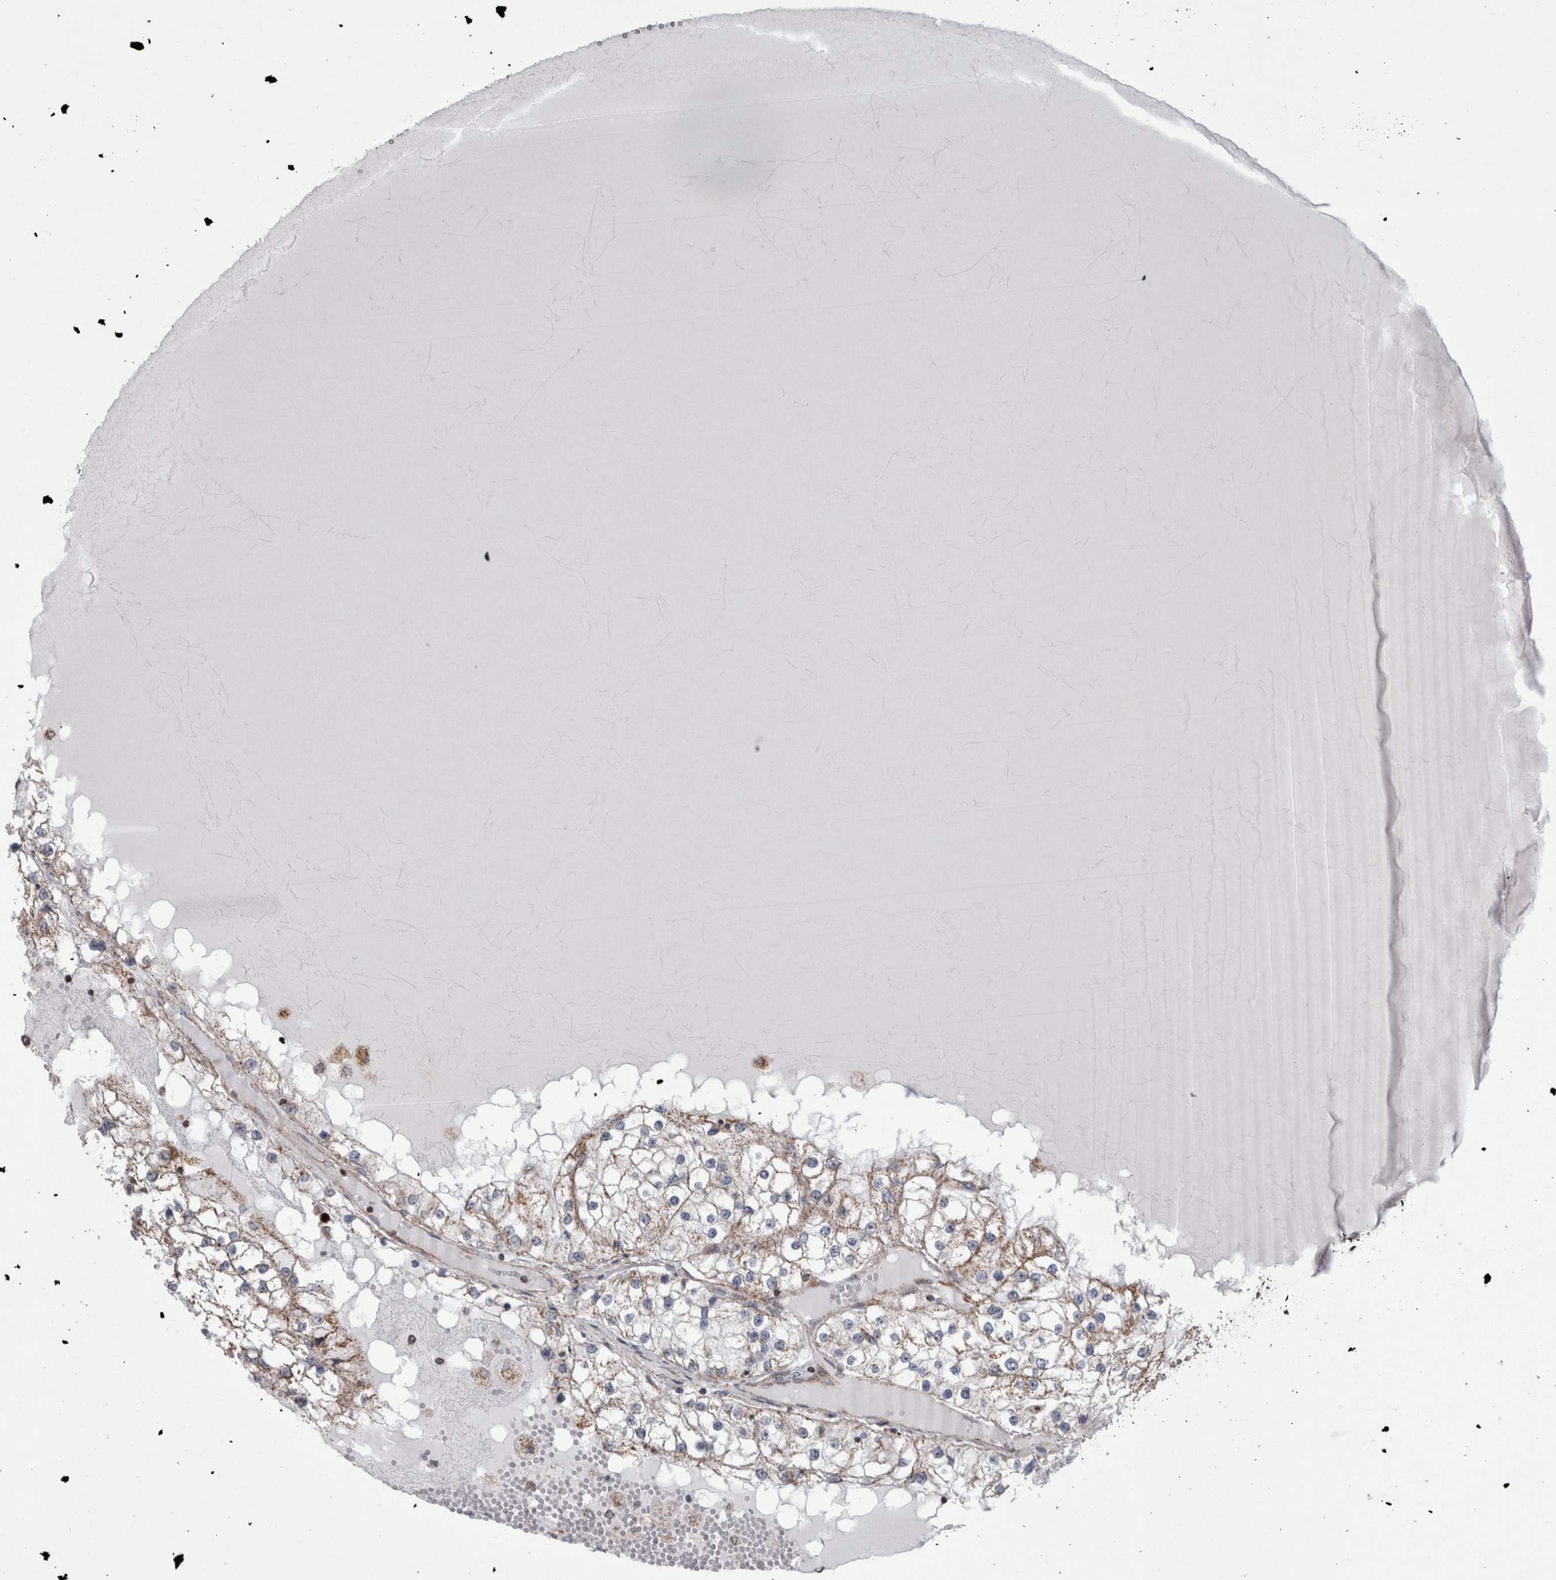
{"staining": {"intensity": "moderate", "quantity": ">75%", "location": "cytoplasmic/membranous"}, "tissue": "renal cancer", "cell_type": "Tumor cells", "image_type": "cancer", "snomed": [{"axis": "morphology", "description": "Adenocarcinoma, NOS"}, {"axis": "topography", "description": "Kidney"}], "caption": "Adenocarcinoma (renal) was stained to show a protein in brown. There is medium levels of moderate cytoplasmic/membranous expression in about >75% of tumor cells.", "gene": "TSPOAP1", "patient": {"sex": "male", "age": 68}}